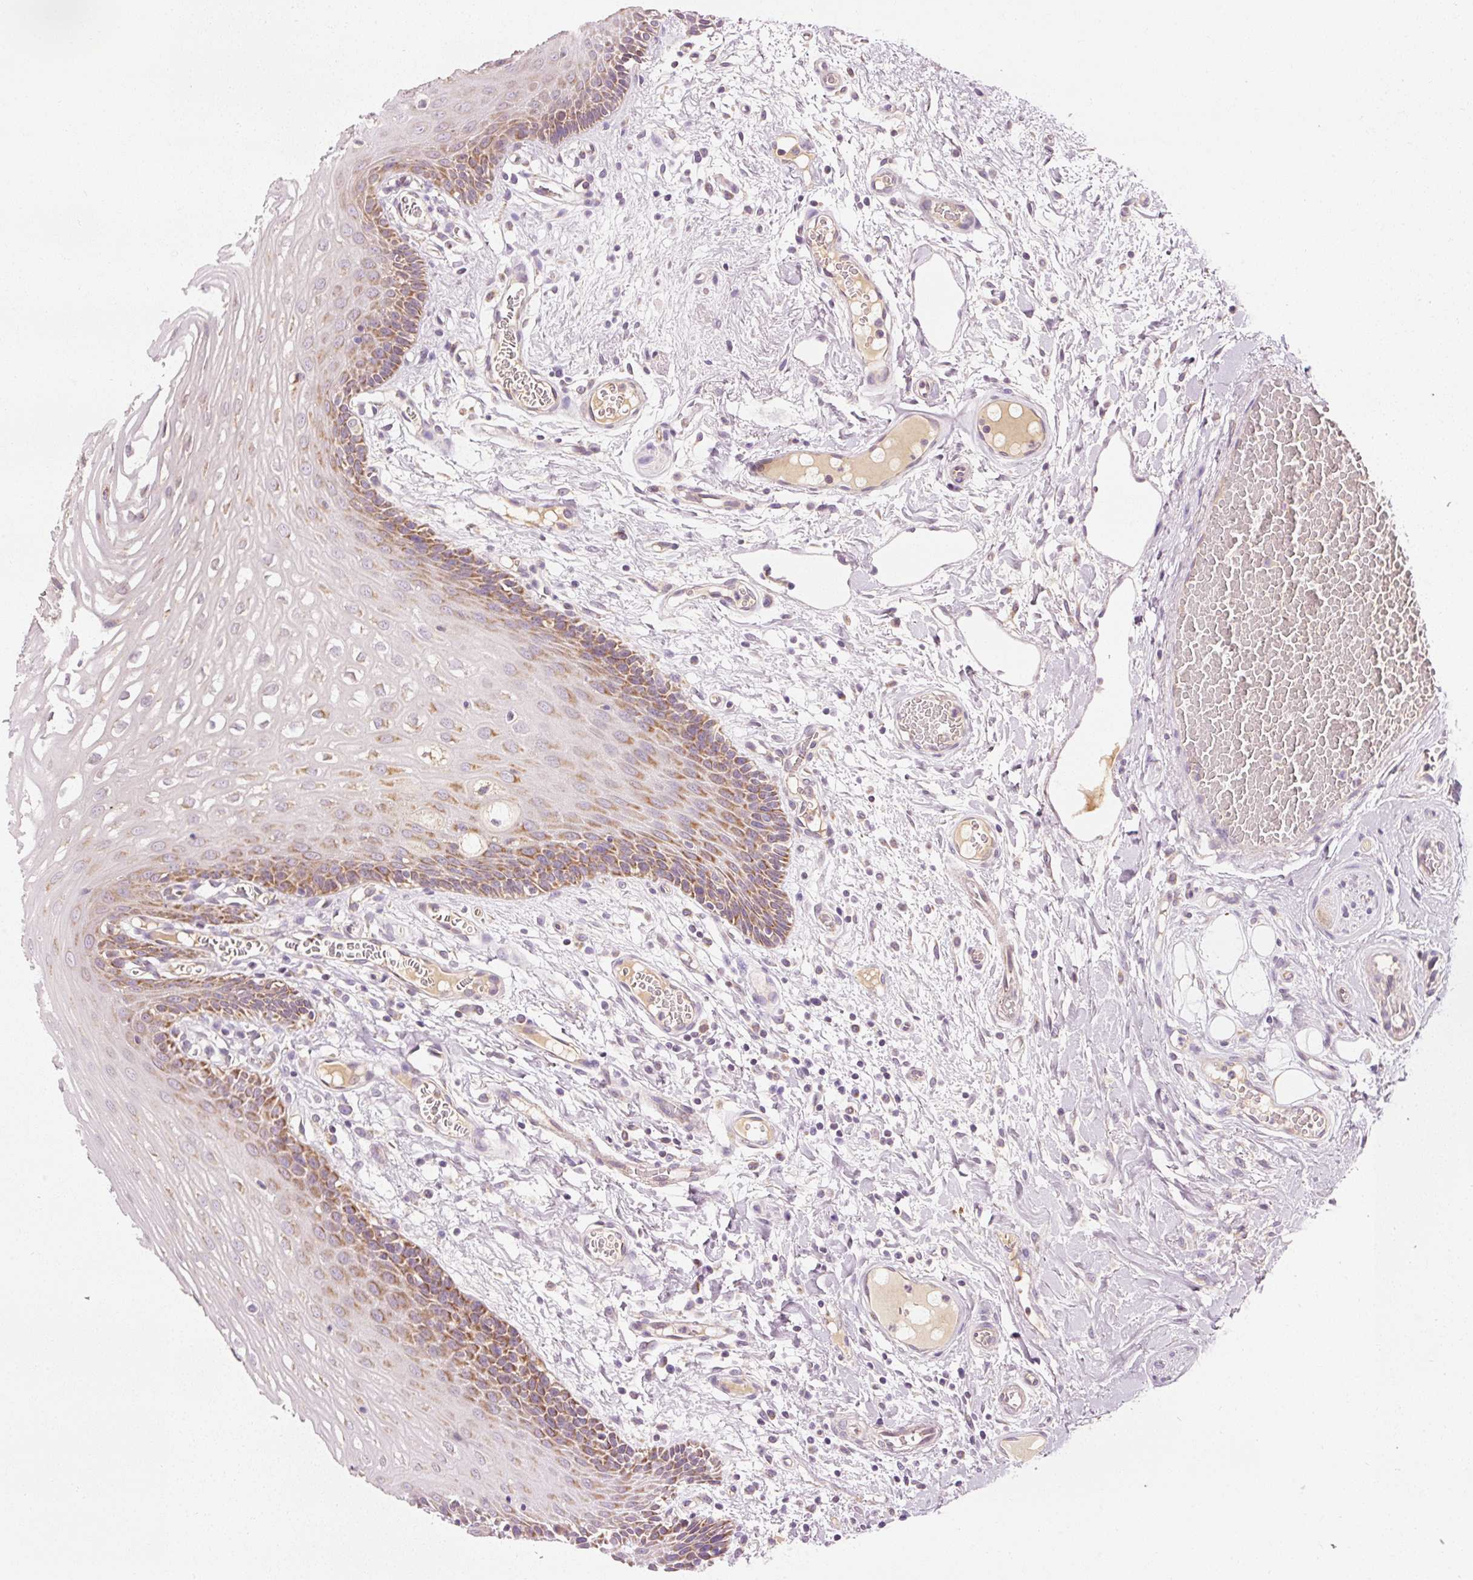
{"staining": {"intensity": "moderate", "quantity": "25%-75%", "location": "cytoplasmic/membranous"}, "tissue": "oral mucosa", "cell_type": "Squamous epithelial cells", "image_type": "normal", "snomed": [{"axis": "morphology", "description": "Normal tissue, NOS"}, {"axis": "topography", "description": "Oral tissue"}, {"axis": "topography", "description": "Tounge, NOS"}], "caption": "High-power microscopy captured an immunohistochemistry (IHC) histopathology image of benign oral mucosa, revealing moderate cytoplasmic/membranous staining in about 25%-75% of squamous epithelial cells.", "gene": "NDUFB4", "patient": {"sex": "female", "age": 60}}